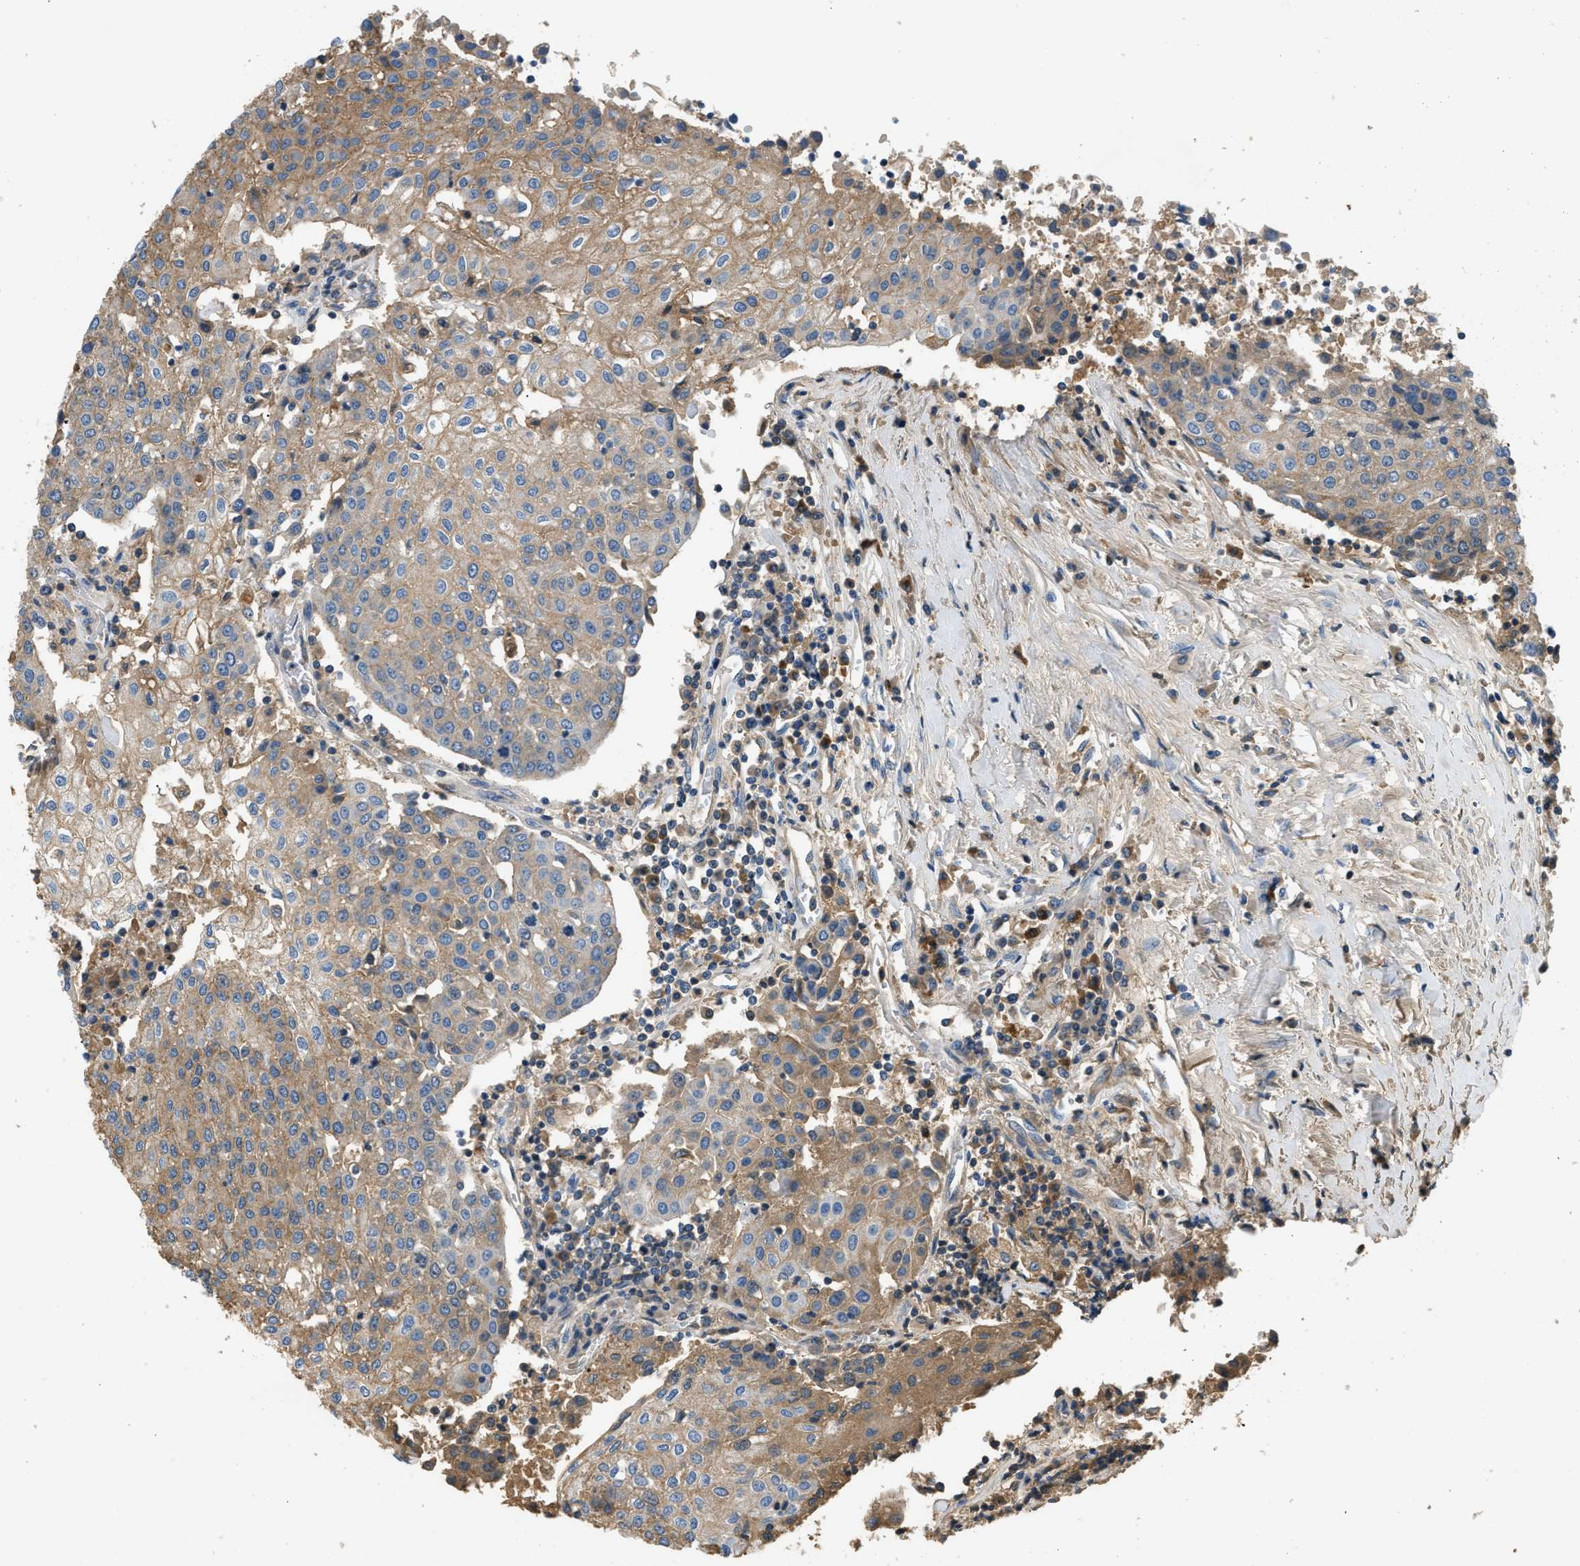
{"staining": {"intensity": "moderate", "quantity": ">75%", "location": "cytoplasmic/membranous"}, "tissue": "urothelial cancer", "cell_type": "Tumor cells", "image_type": "cancer", "snomed": [{"axis": "morphology", "description": "Urothelial carcinoma, High grade"}, {"axis": "topography", "description": "Urinary bladder"}], "caption": "Urothelial cancer stained with a protein marker reveals moderate staining in tumor cells.", "gene": "STC1", "patient": {"sex": "female", "age": 85}}